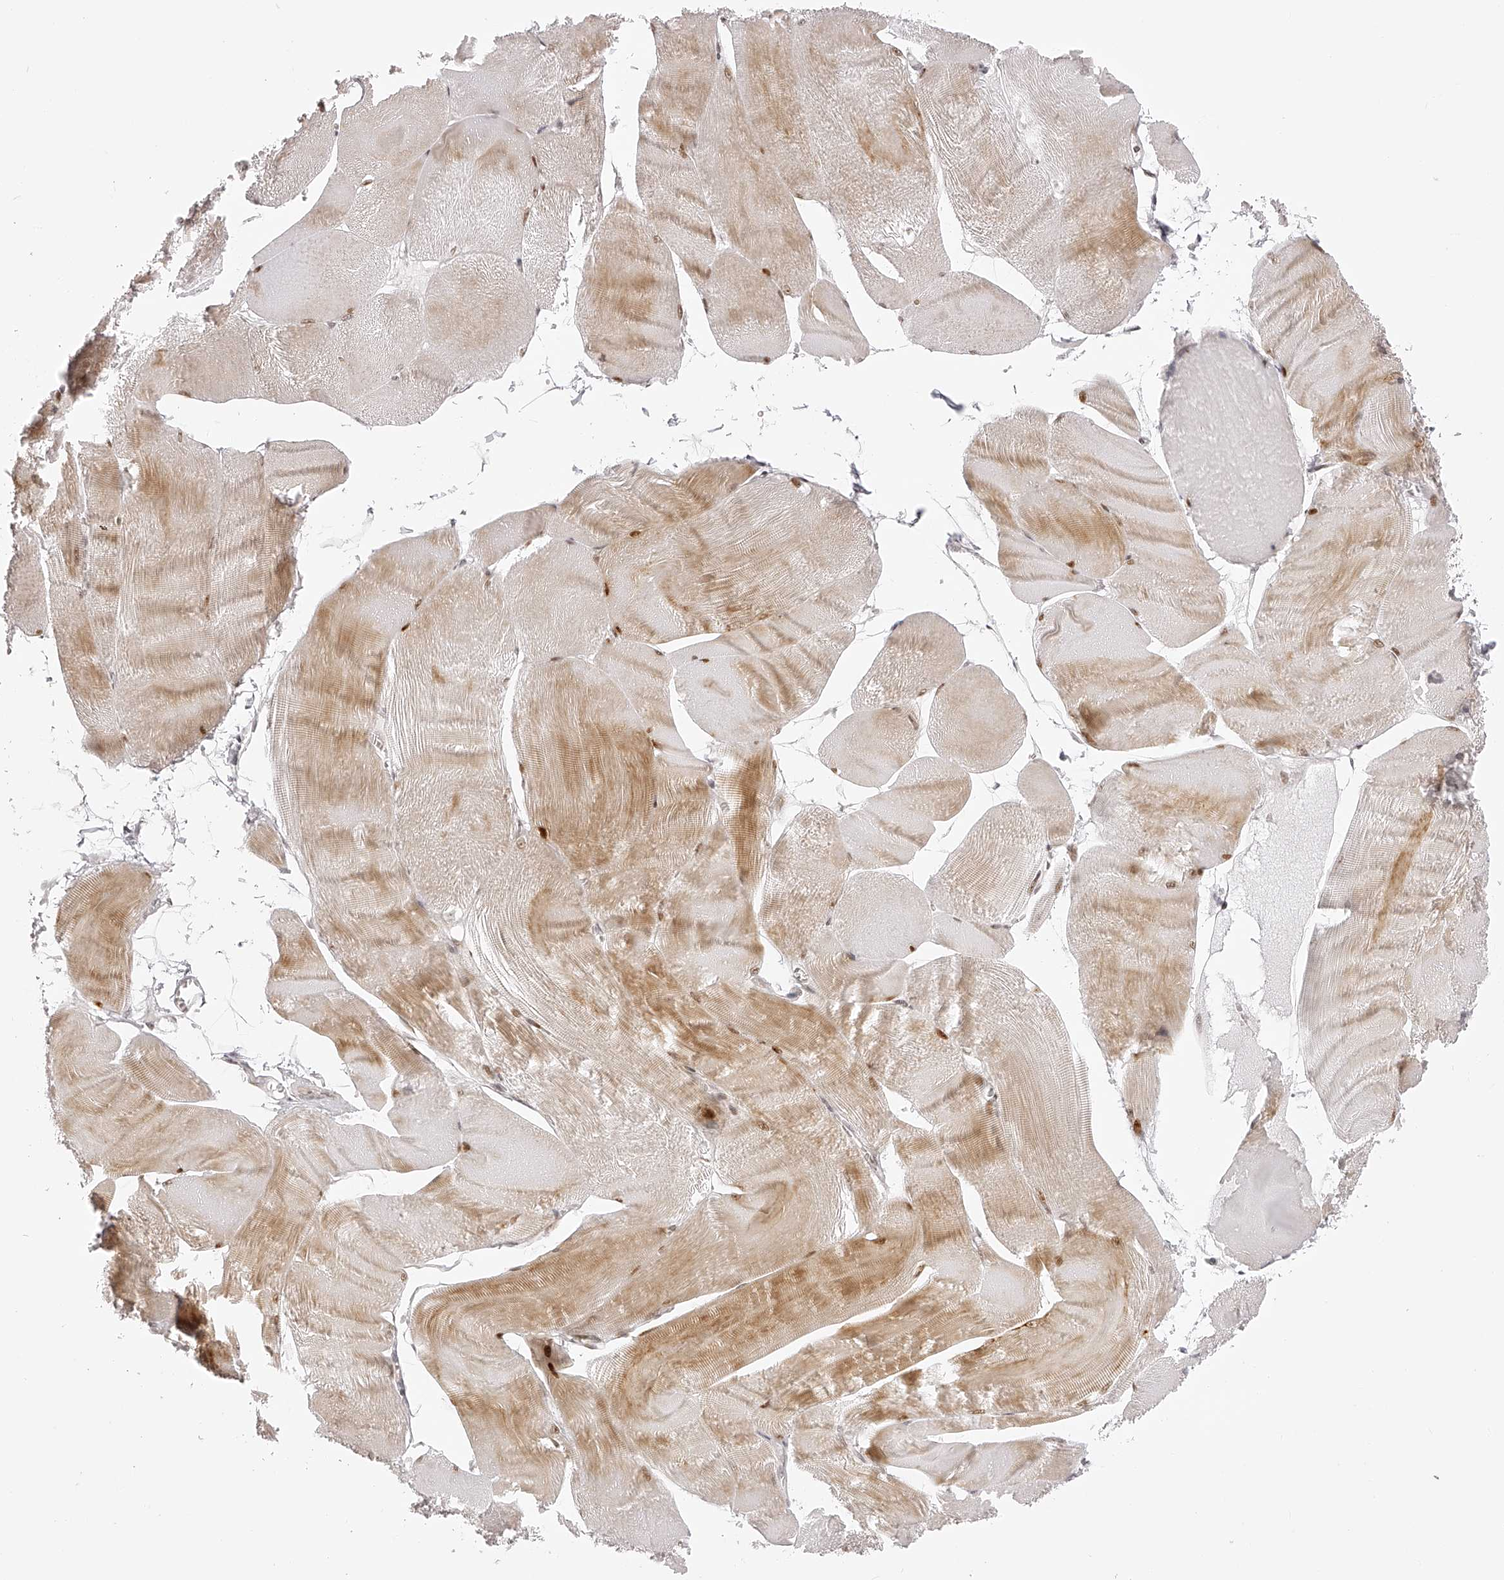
{"staining": {"intensity": "moderate", "quantity": ">75%", "location": "cytoplasmic/membranous,nuclear"}, "tissue": "skeletal muscle", "cell_type": "Myocytes", "image_type": "normal", "snomed": [{"axis": "morphology", "description": "Normal tissue, NOS"}, {"axis": "morphology", "description": "Basal cell carcinoma"}, {"axis": "topography", "description": "Skeletal muscle"}], "caption": "This photomicrograph demonstrates immunohistochemistry staining of unremarkable skeletal muscle, with medium moderate cytoplasmic/membranous,nuclear positivity in about >75% of myocytes.", "gene": "PLEKHG1", "patient": {"sex": "female", "age": 64}}